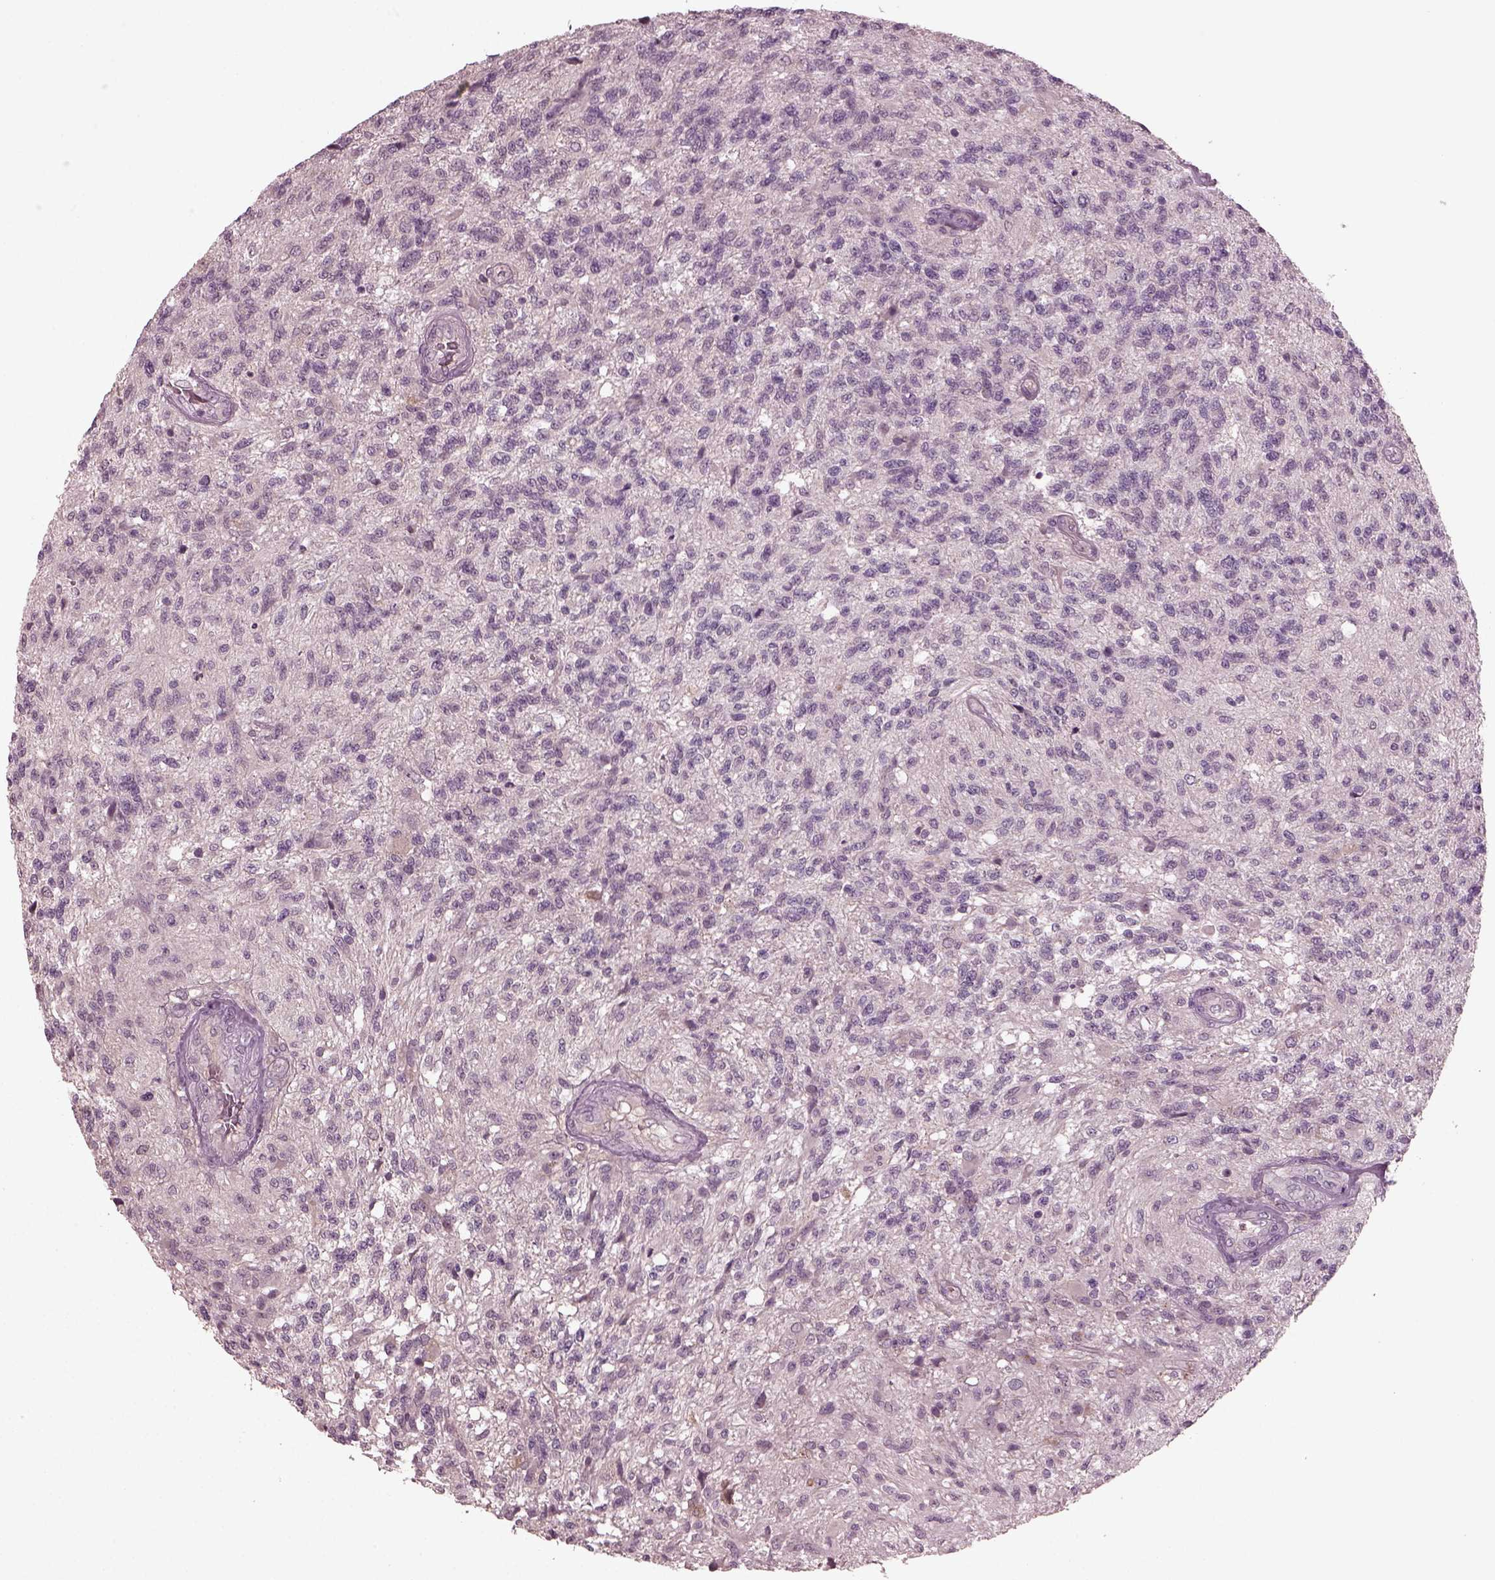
{"staining": {"intensity": "negative", "quantity": "none", "location": "none"}, "tissue": "glioma", "cell_type": "Tumor cells", "image_type": "cancer", "snomed": [{"axis": "morphology", "description": "Glioma, malignant, High grade"}, {"axis": "topography", "description": "Brain"}], "caption": "Tumor cells are negative for brown protein staining in glioma.", "gene": "PORCN", "patient": {"sex": "male", "age": 56}}